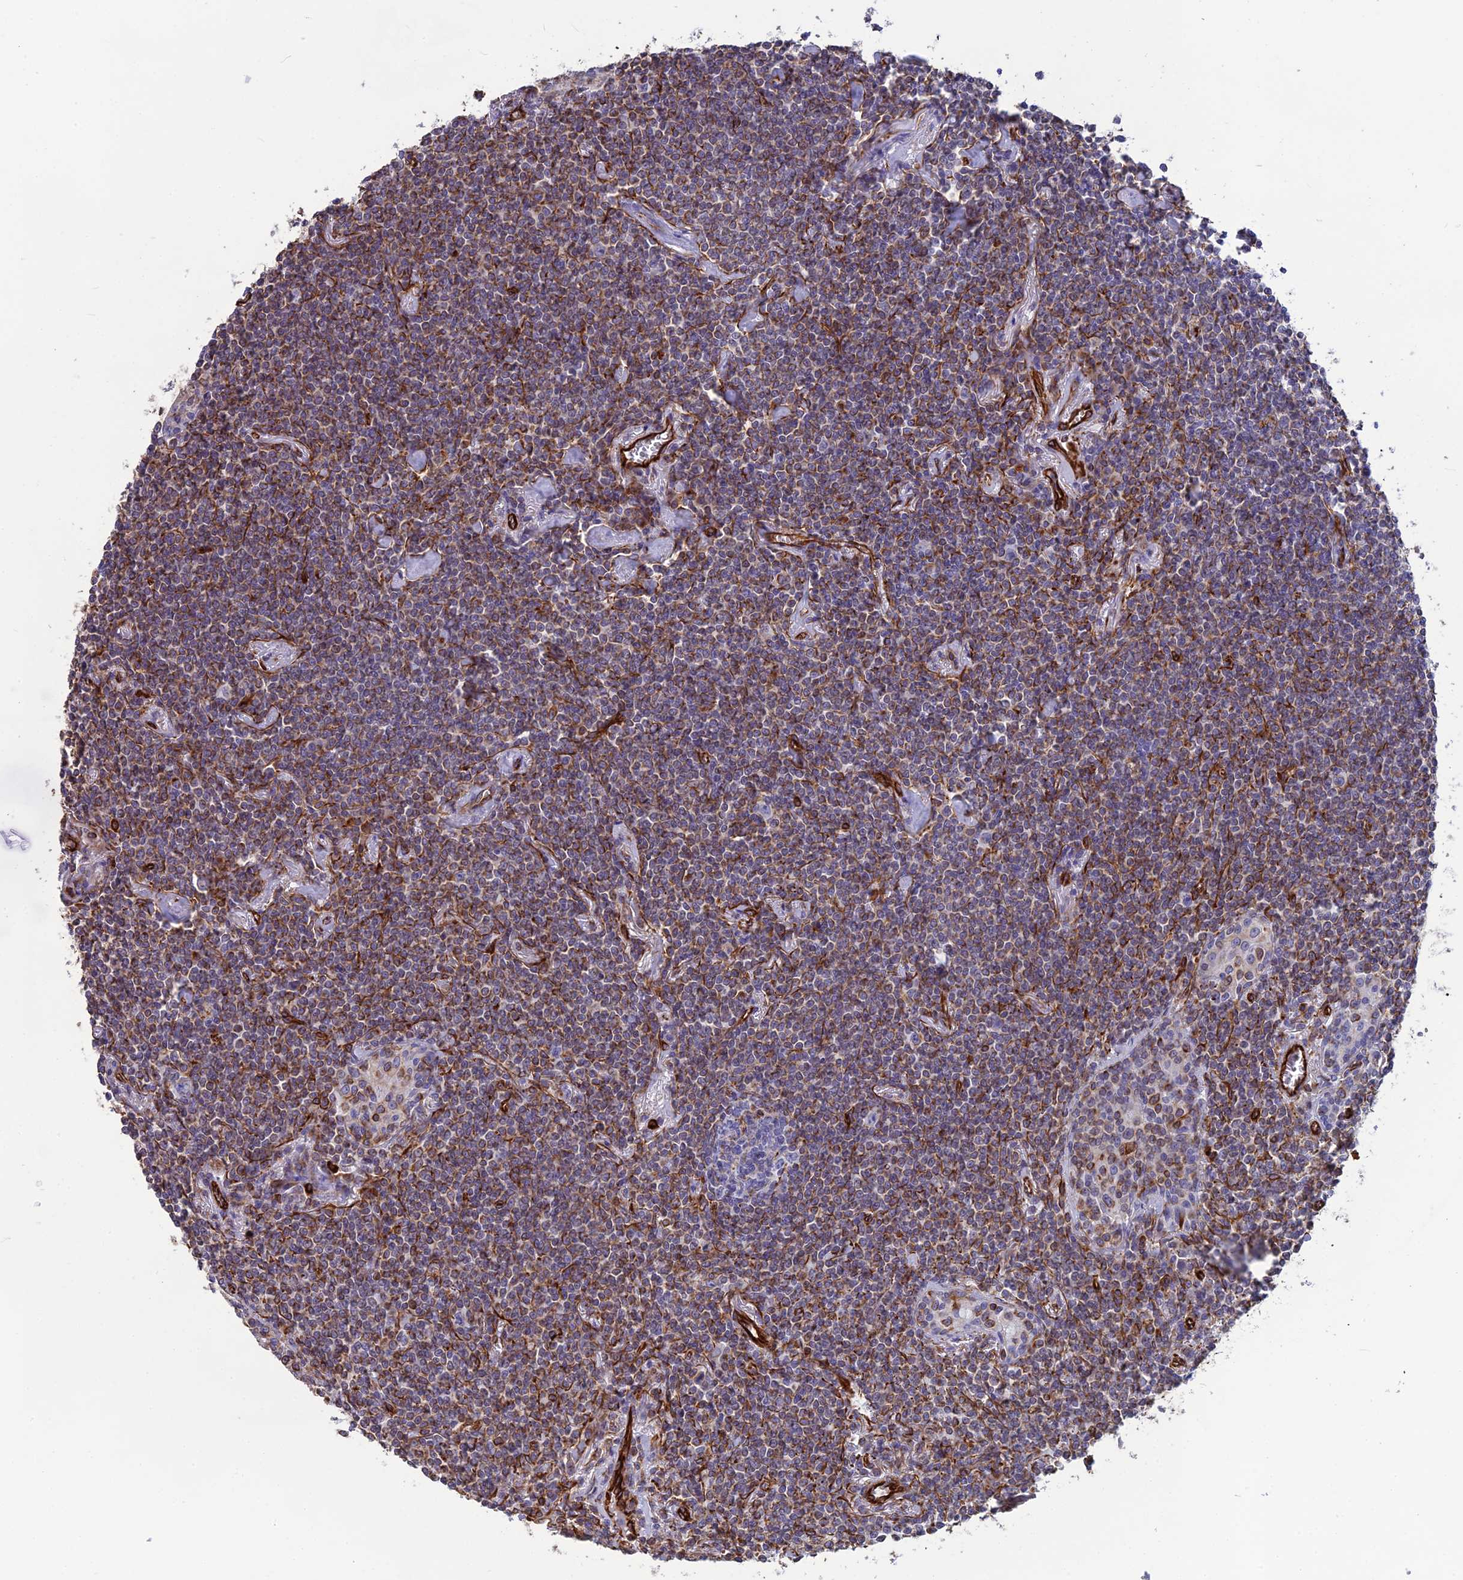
{"staining": {"intensity": "moderate", "quantity": "25%-75%", "location": "cytoplasmic/membranous"}, "tissue": "lymphoma", "cell_type": "Tumor cells", "image_type": "cancer", "snomed": [{"axis": "morphology", "description": "Malignant lymphoma, non-Hodgkin's type, Low grade"}, {"axis": "topography", "description": "Lung"}], "caption": "Low-grade malignant lymphoma, non-Hodgkin's type was stained to show a protein in brown. There is medium levels of moderate cytoplasmic/membranous expression in about 25%-75% of tumor cells.", "gene": "FBXL20", "patient": {"sex": "female", "age": 71}}